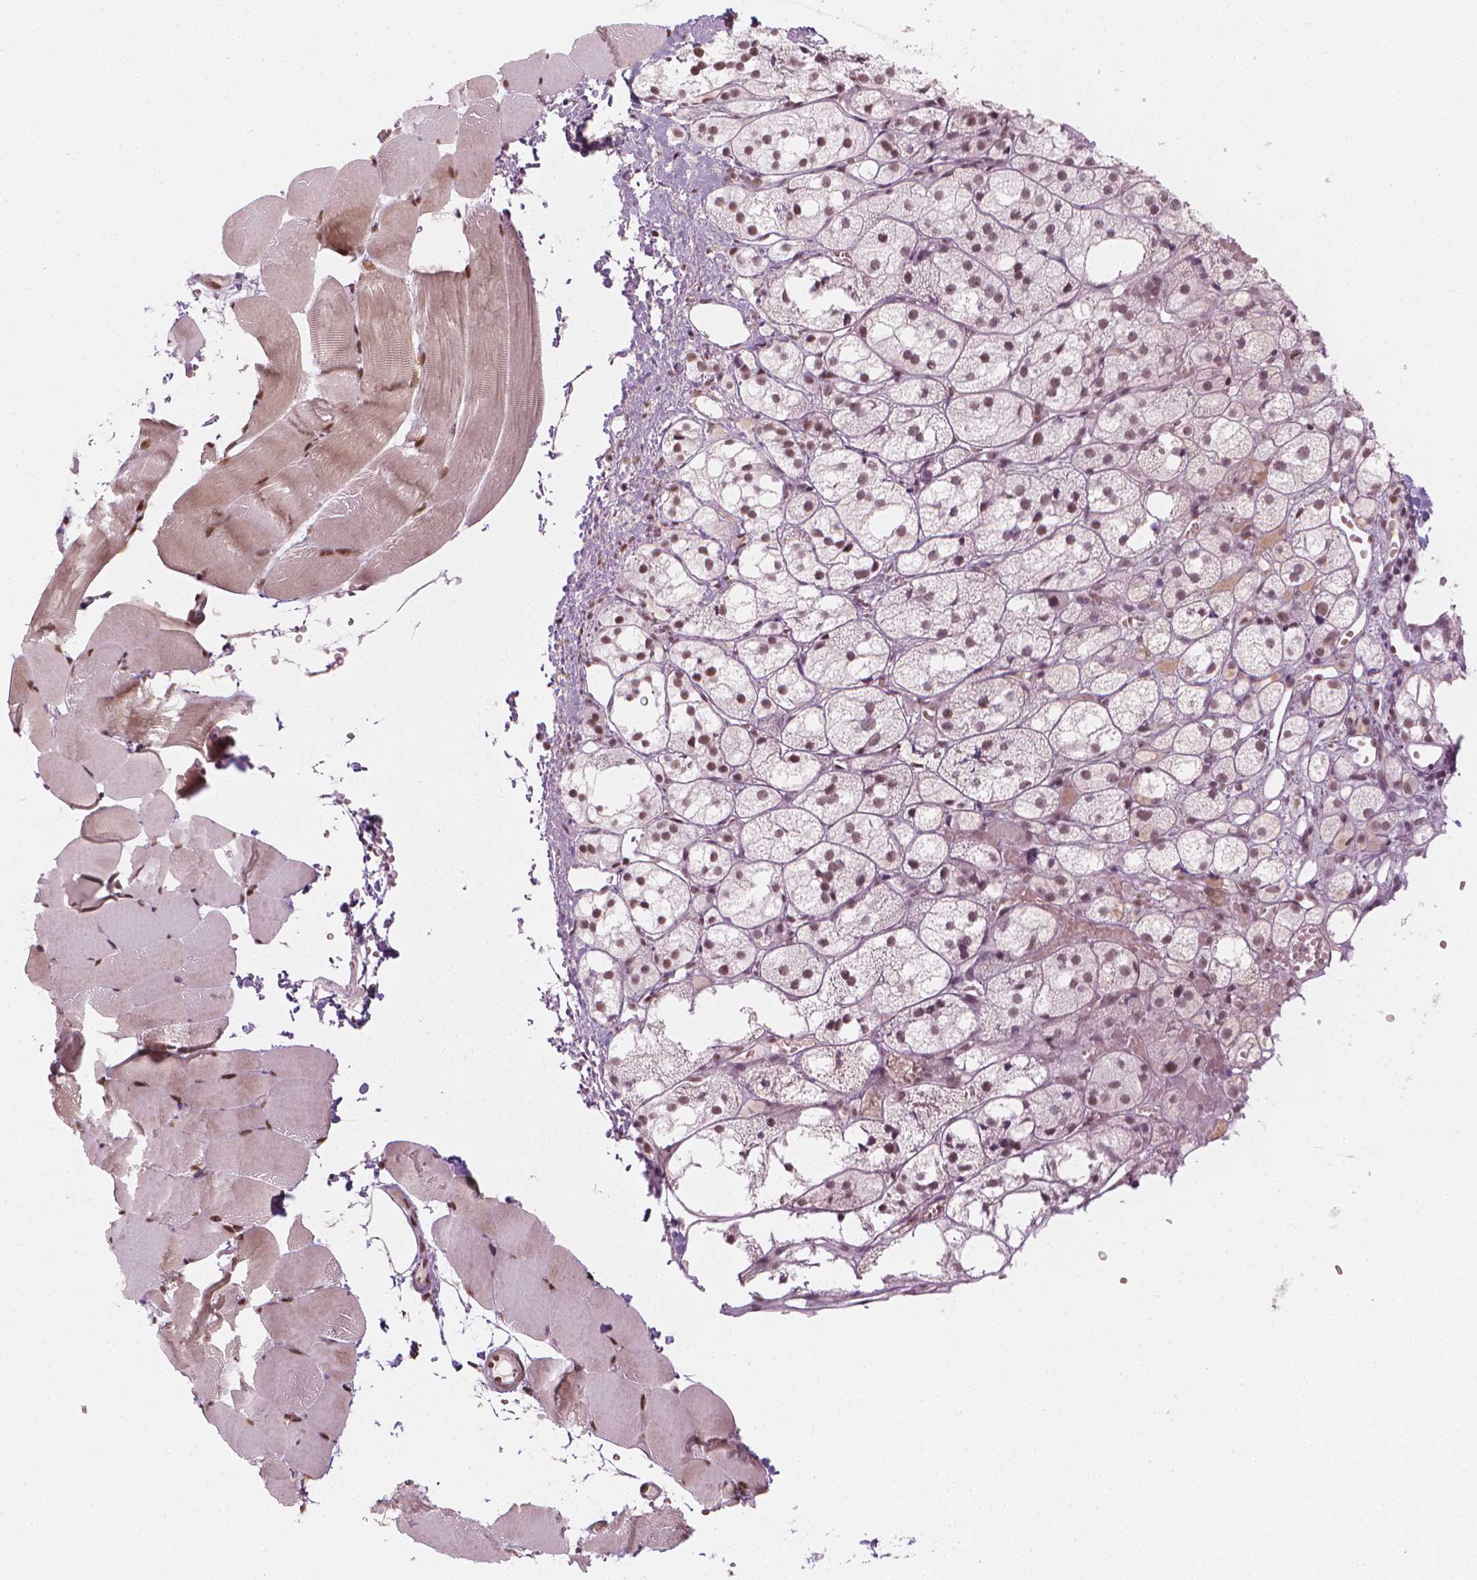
{"staining": {"intensity": "strong", "quantity": ">75%", "location": "nuclear"}, "tissue": "skeletal muscle", "cell_type": "Myocytes", "image_type": "normal", "snomed": [{"axis": "morphology", "description": "Normal tissue, NOS"}, {"axis": "topography", "description": "Skeletal muscle"}], "caption": "Immunohistochemical staining of normal human skeletal muscle shows strong nuclear protein staining in about >75% of myocytes.", "gene": "ELF2", "patient": {"sex": "female", "age": 37}}